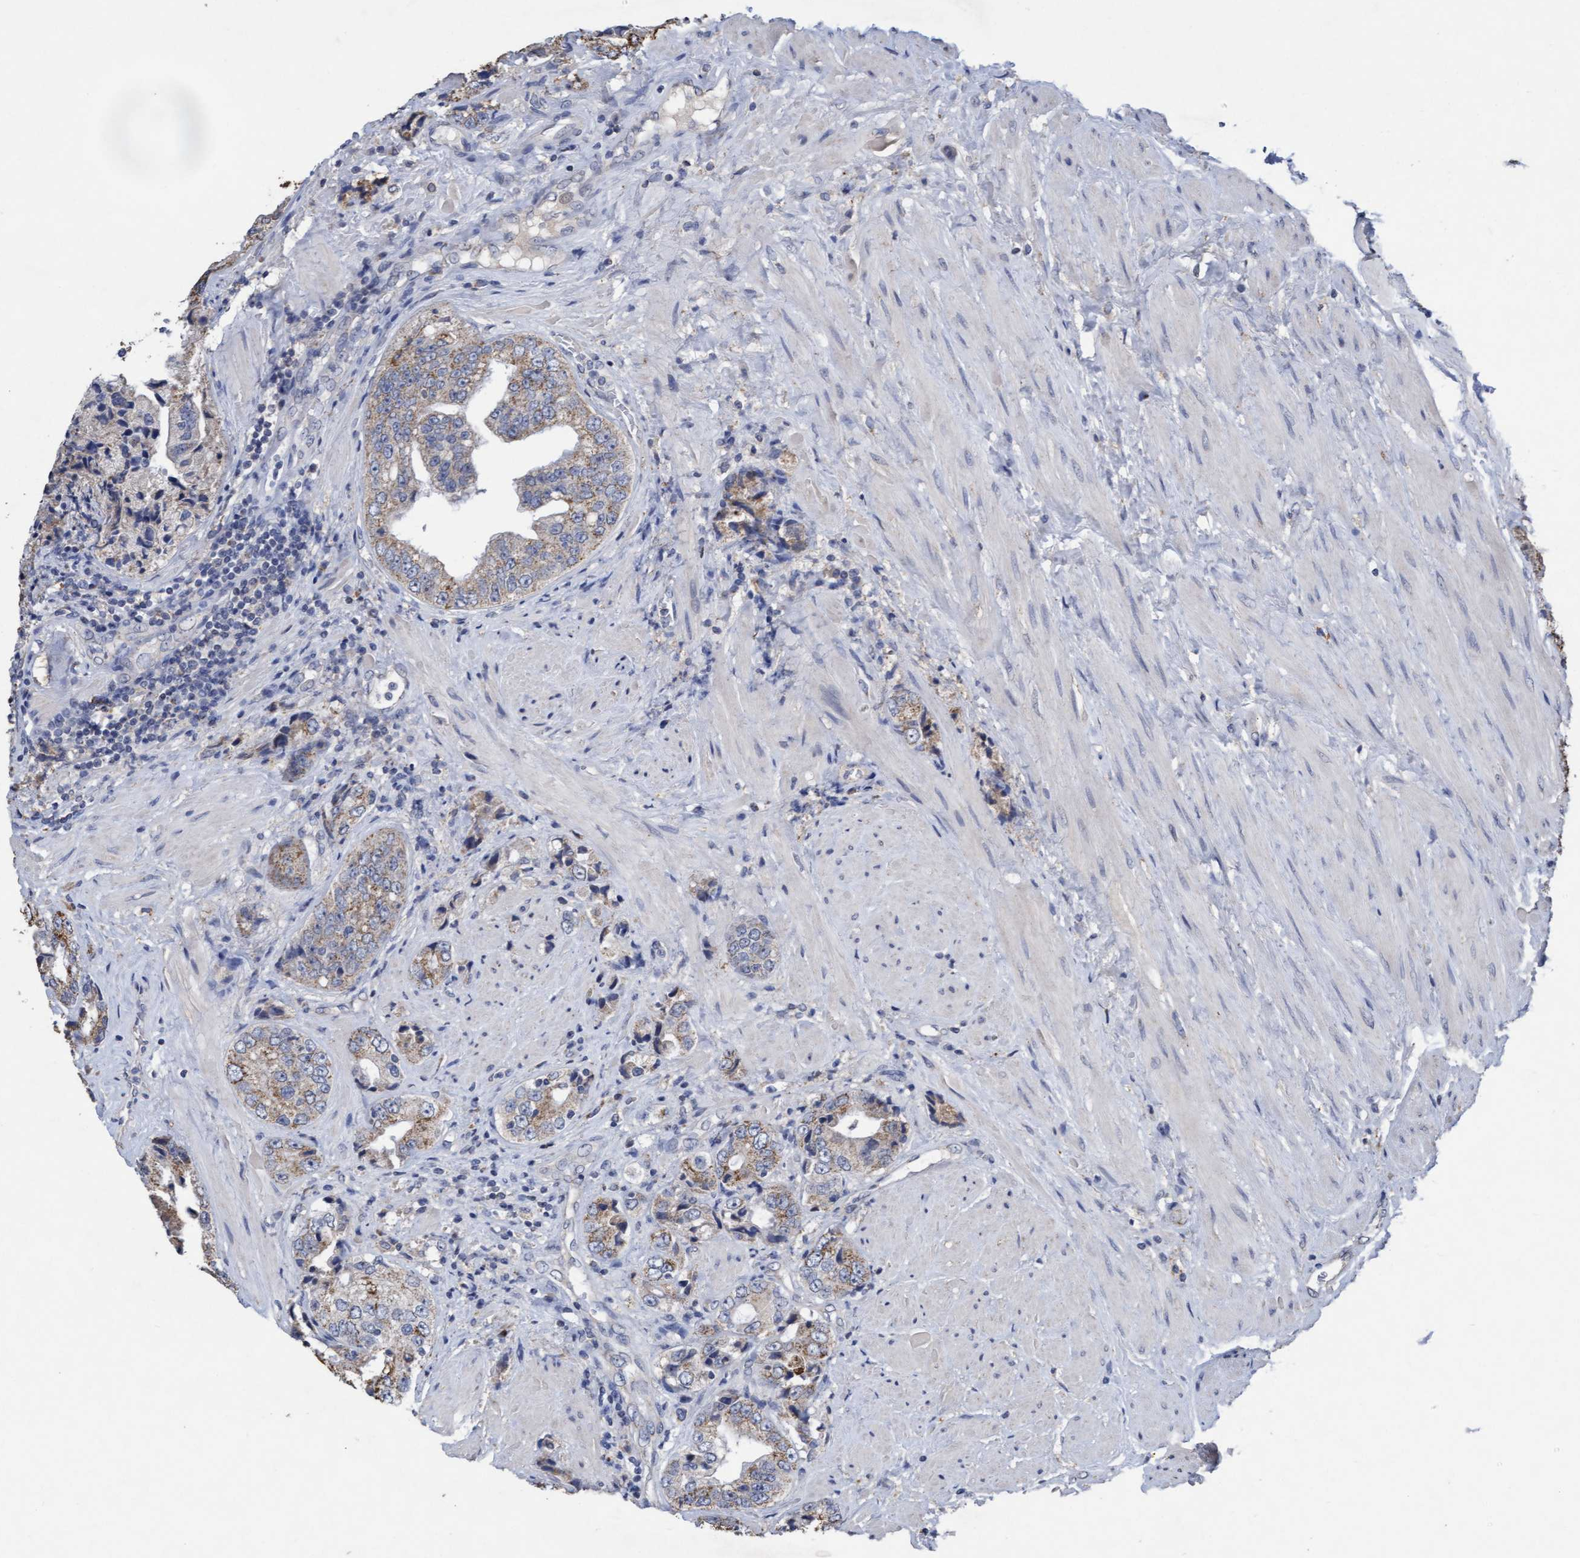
{"staining": {"intensity": "weak", "quantity": "<25%", "location": "cytoplasmic/membranous"}, "tissue": "prostate cancer", "cell_type": "Tumor cells", "image_type": "cancer", "snomed": [{"axis": "morphology", "description": "Adenocarcinoma, High grade"}, {"axis": "topography", "description": "Prostate"}], "caption": "An immunohistochemistry histopathology image of prostate adenocarcinoma (high-grade) is shown. There is no staining in tumor cells of prostate adenocarcinoma (high-grade).", "gene": "VSIG8", "patient": {"sex": "male", "age": 61}}